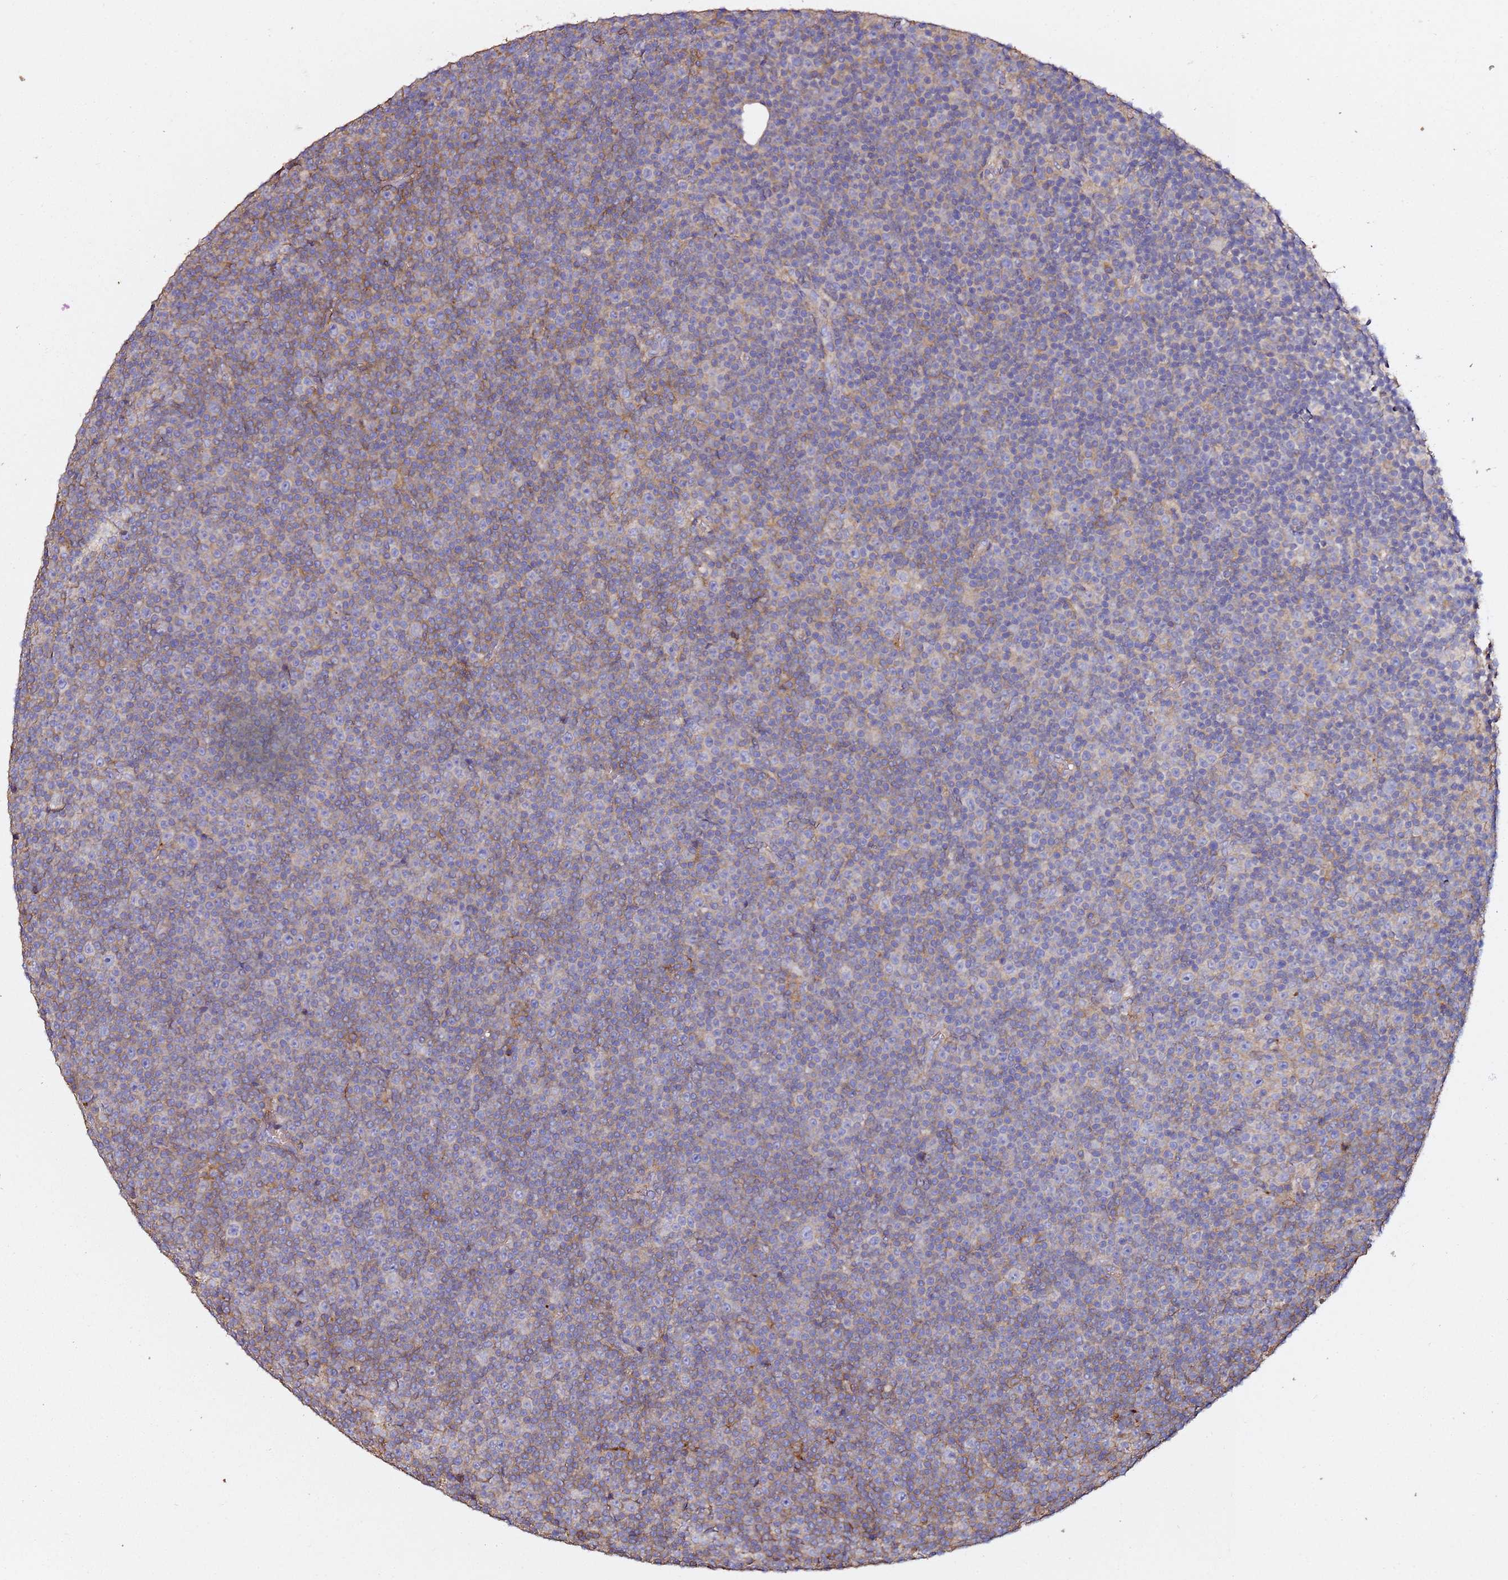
{"staining": {"intensity": "weak", "quantity": "<25%", "location": "cytoplasmic/membranous"}, "tissue": "lymphoma", "cell_type": "Tumor cells", "image_type": "cancer", "snomed": [{"axis": "morphology", "description": "Malignant lymphoma, non-Hodgkin's type, Low grade"}, {"axis": "topography", "description": "Lymph node"}], "caption": "Immunohistochemistry photomicrograph of neoplastic tissue: human lymphoma stained with DAB displays no significant protein expression in tumor cells.", "gene": "ZFP36L2", "patient": {"sex": "female", "age": 67}}